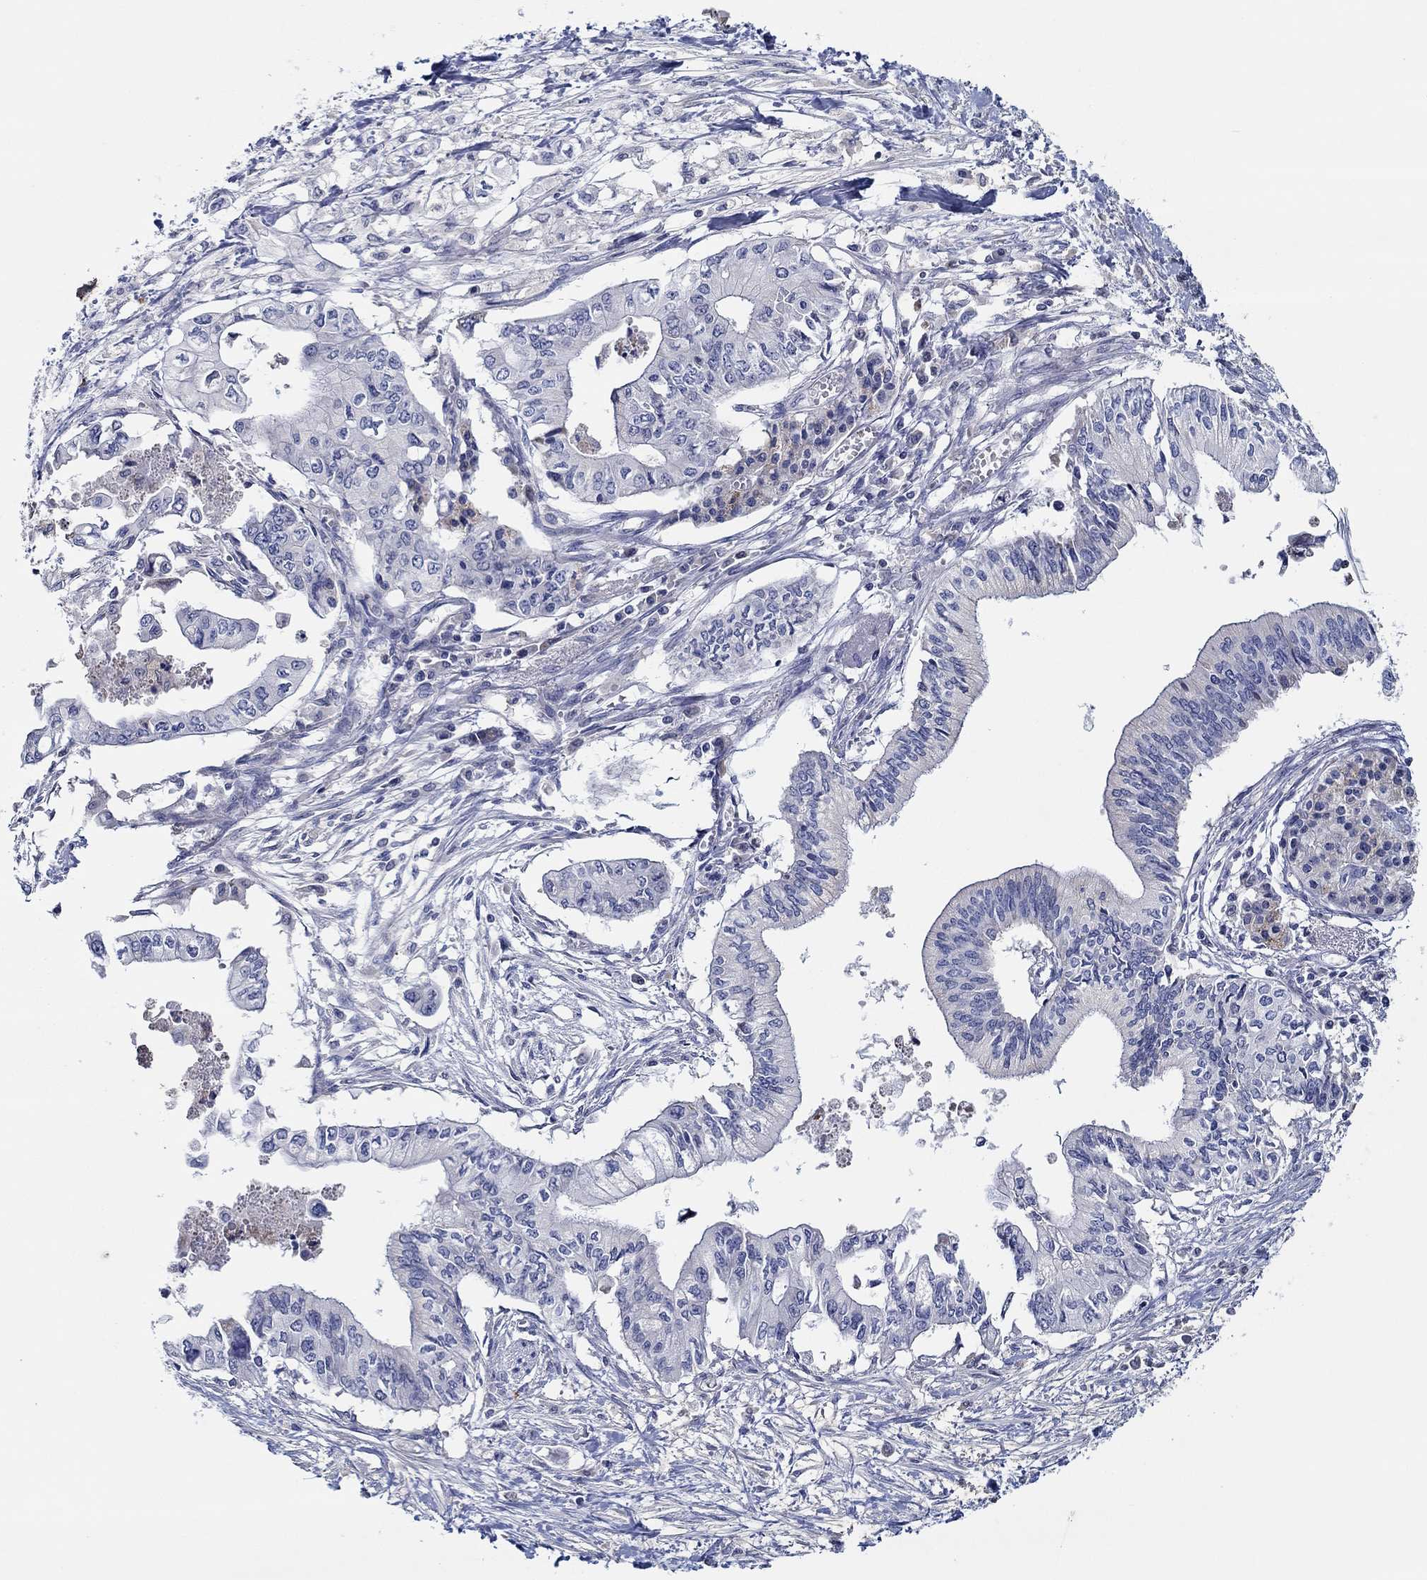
{"staining": {"intensity": "moderate", "quantity": "<25%", "location": "cytoplasmic/membranous"}, "tissue": "pancreatic cancer", "cell_type": "Tumor cells", "image_type": "cancer", "snomed": [{"axis": "morphology", "description": "Adenocarcinoma, NOS"}, {"axis": "topography", "description": "Pancreas"}], "caption": "There is low levels of moderate cytoplasmic/membranous expression in tumor cells of pancreatic adenocarcinoma, as demonstrated by immunohistochemical staining (brown color).", "gene": "CFAP61", "patient": {"sex": "female", "age": 61}}